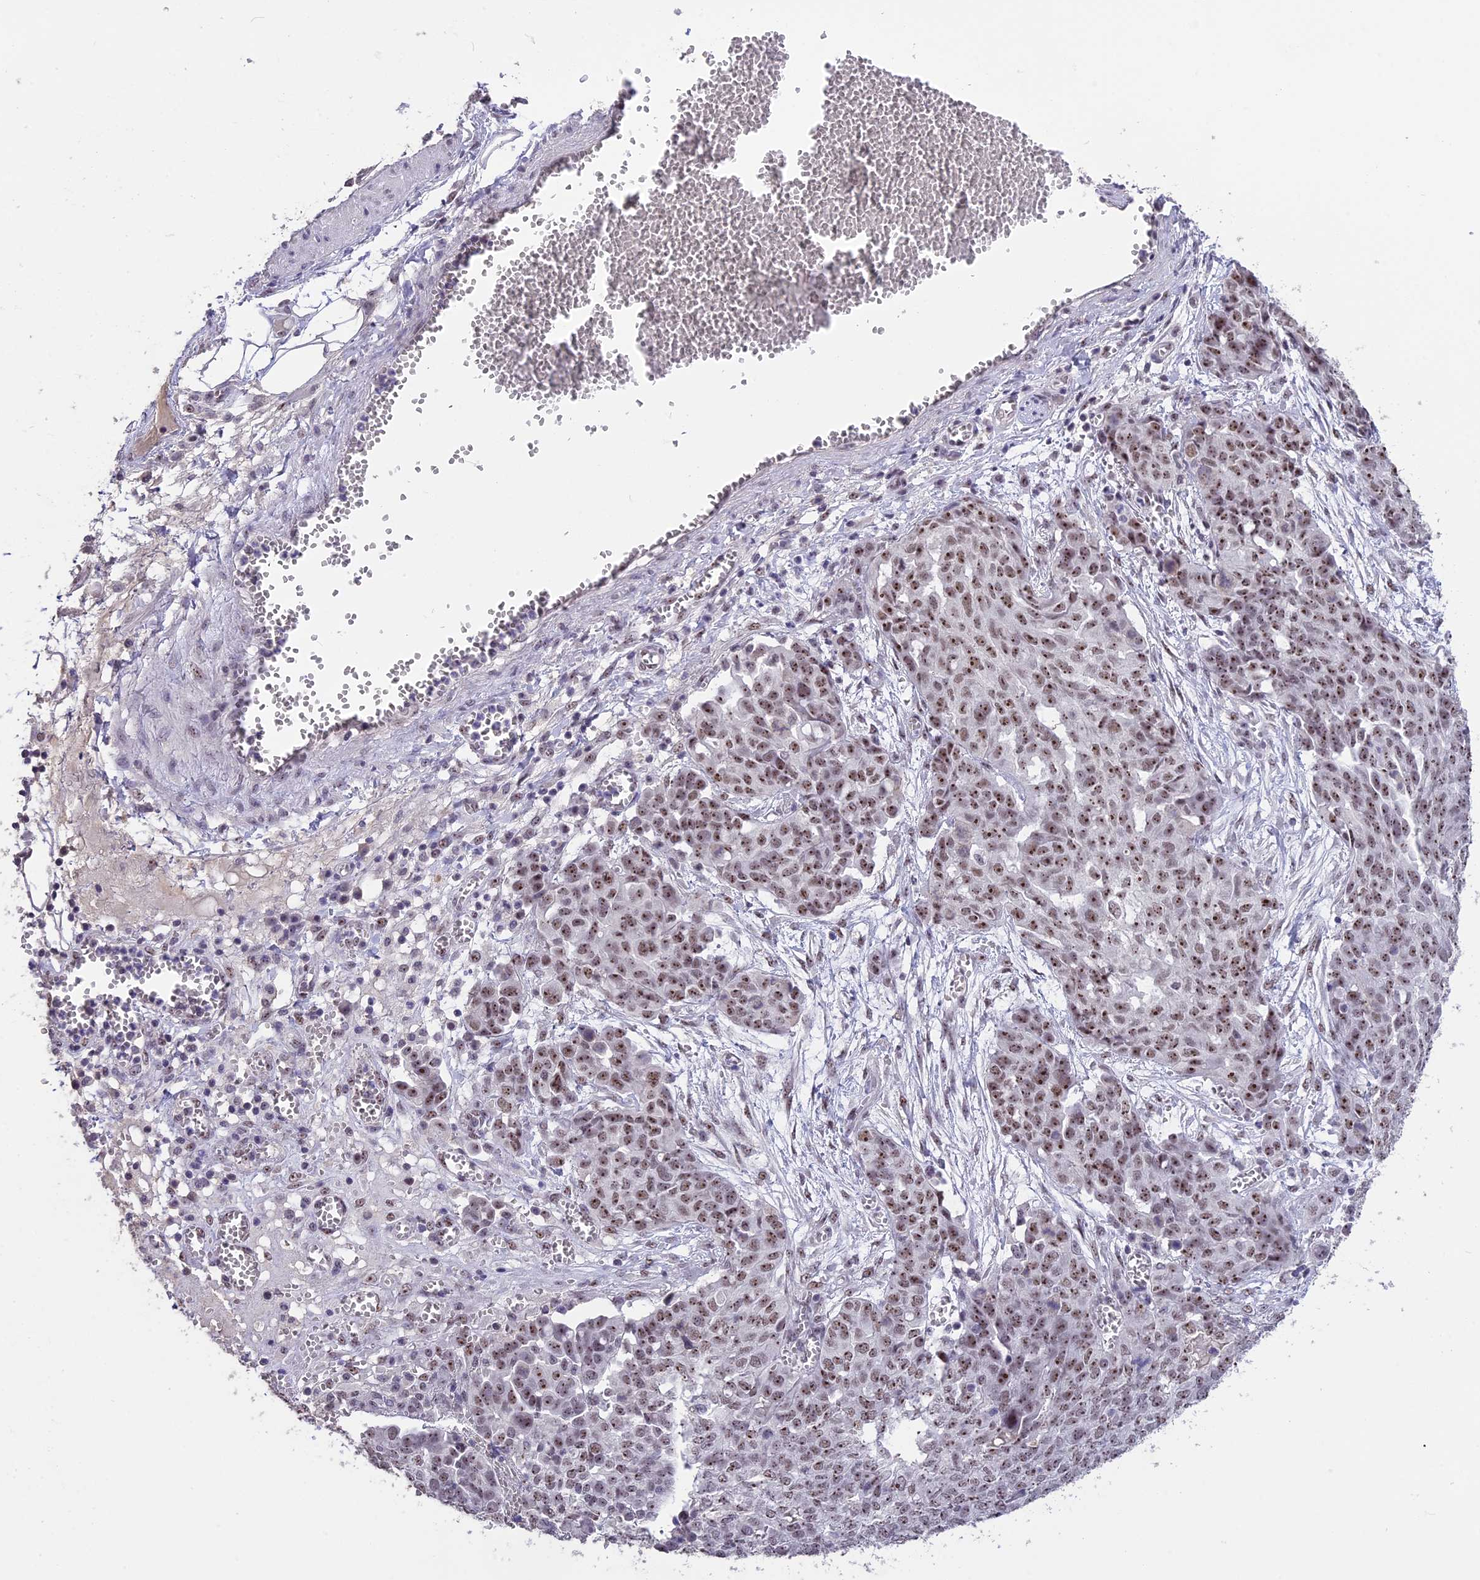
{"staining": {"intensity": "moderate", "quantity": ">75%", "location": "nuclear"}, "tissue": "ovarian cancer", "cell_type": "Tumor cells", "image_type": "cancer", "snomed": [{"axis": "morphology", "description": "Cystadenocarcinoma, serous, NOS"}, {"axis": "topography", "description": "Soft tissue"}, {"axis": "topography", "description": "Ovary"}], "caption": "Approximately >75% of tumor cells in human ovarian serous cystadenocarcinoma reveal moderate nuclear protein staining as visualized by brown immunohistochemical staining.", "gene": "SETD2", "patient": {"sex": "female", "age": 57}}